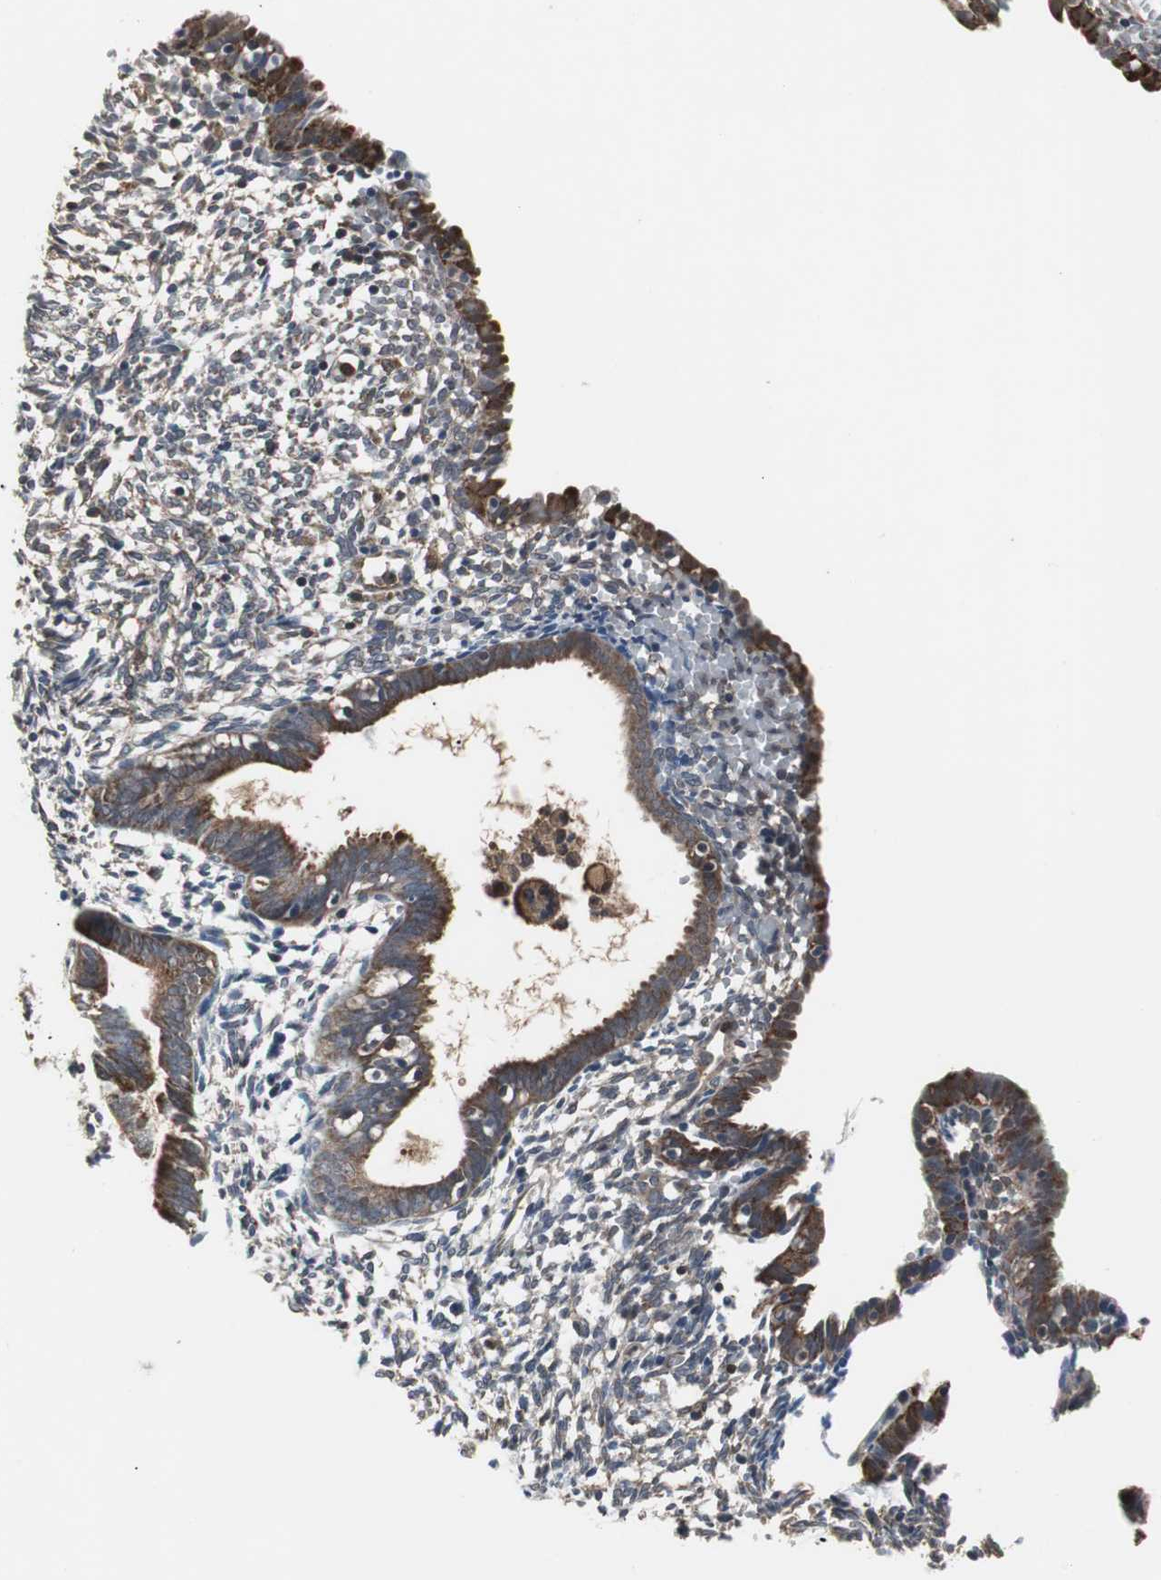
{"staining": {"intensity": "weak", "quantity": "25%-75%", "location": "cytoplasmic/membranous"}, "tissue": "endometrium", "cell_type": "Cells in endometrial stroma", "image_type": "normal", "snomed": [{"axis": "morphology", "description": "Normal tissue, NOS"}, {"axis": "morphology", "description": "Atrophy, NOS"}, {"axis": "topography", "description": "Uterus"}, {"axis": "topography", "description": "Endometrium"}], "caption": "Protein analysis of unremarkable endometrium exhibits weak cytoplasmic/membranous staining in approximately 25%-75% of cells in endometrial stroma.", "gene": "ZSCAN22", "patient": {"sex": "female", "age": 68}}